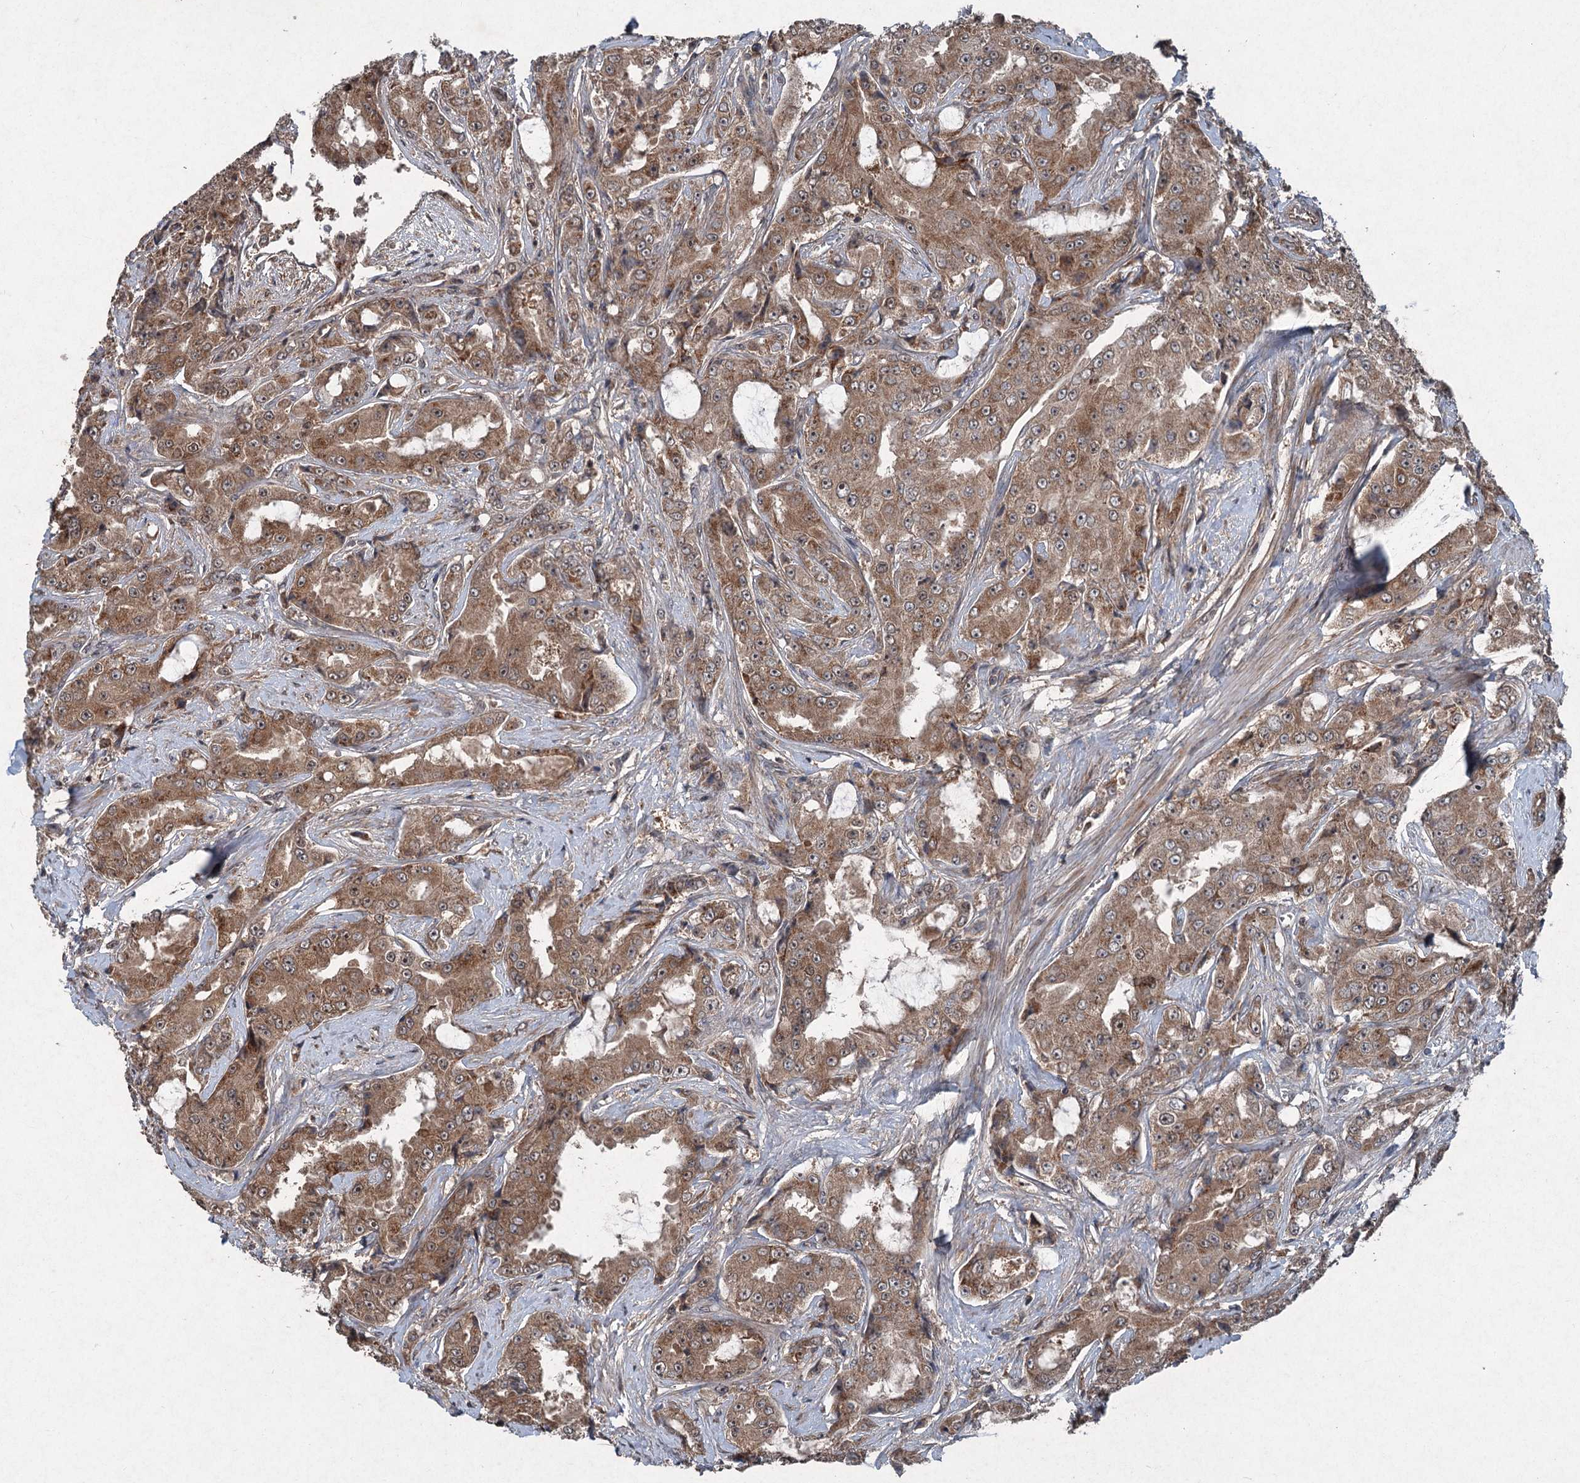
{"staining": {"intensity": "moderate", "quantity": ">75%", "location": "cytoplasmic/membranous"}, "tissue": "prostate cancer", "cell_type": "Tumor cells", "image_type": "cancer", "snomed": [{"axis": "morphology", "description": "Adenocarcinoma, High grade"}, {"axis": "topography", "description": "Prostate"}], "caption": "Moderate cytoplasmic/membranous positivity is appreciated in about >75% of tumor cells in prostate cancer (adenocarcinoma (high-grade)).", "gene": "ALAS1", "patient": {"sex": "male", "age": 73}}